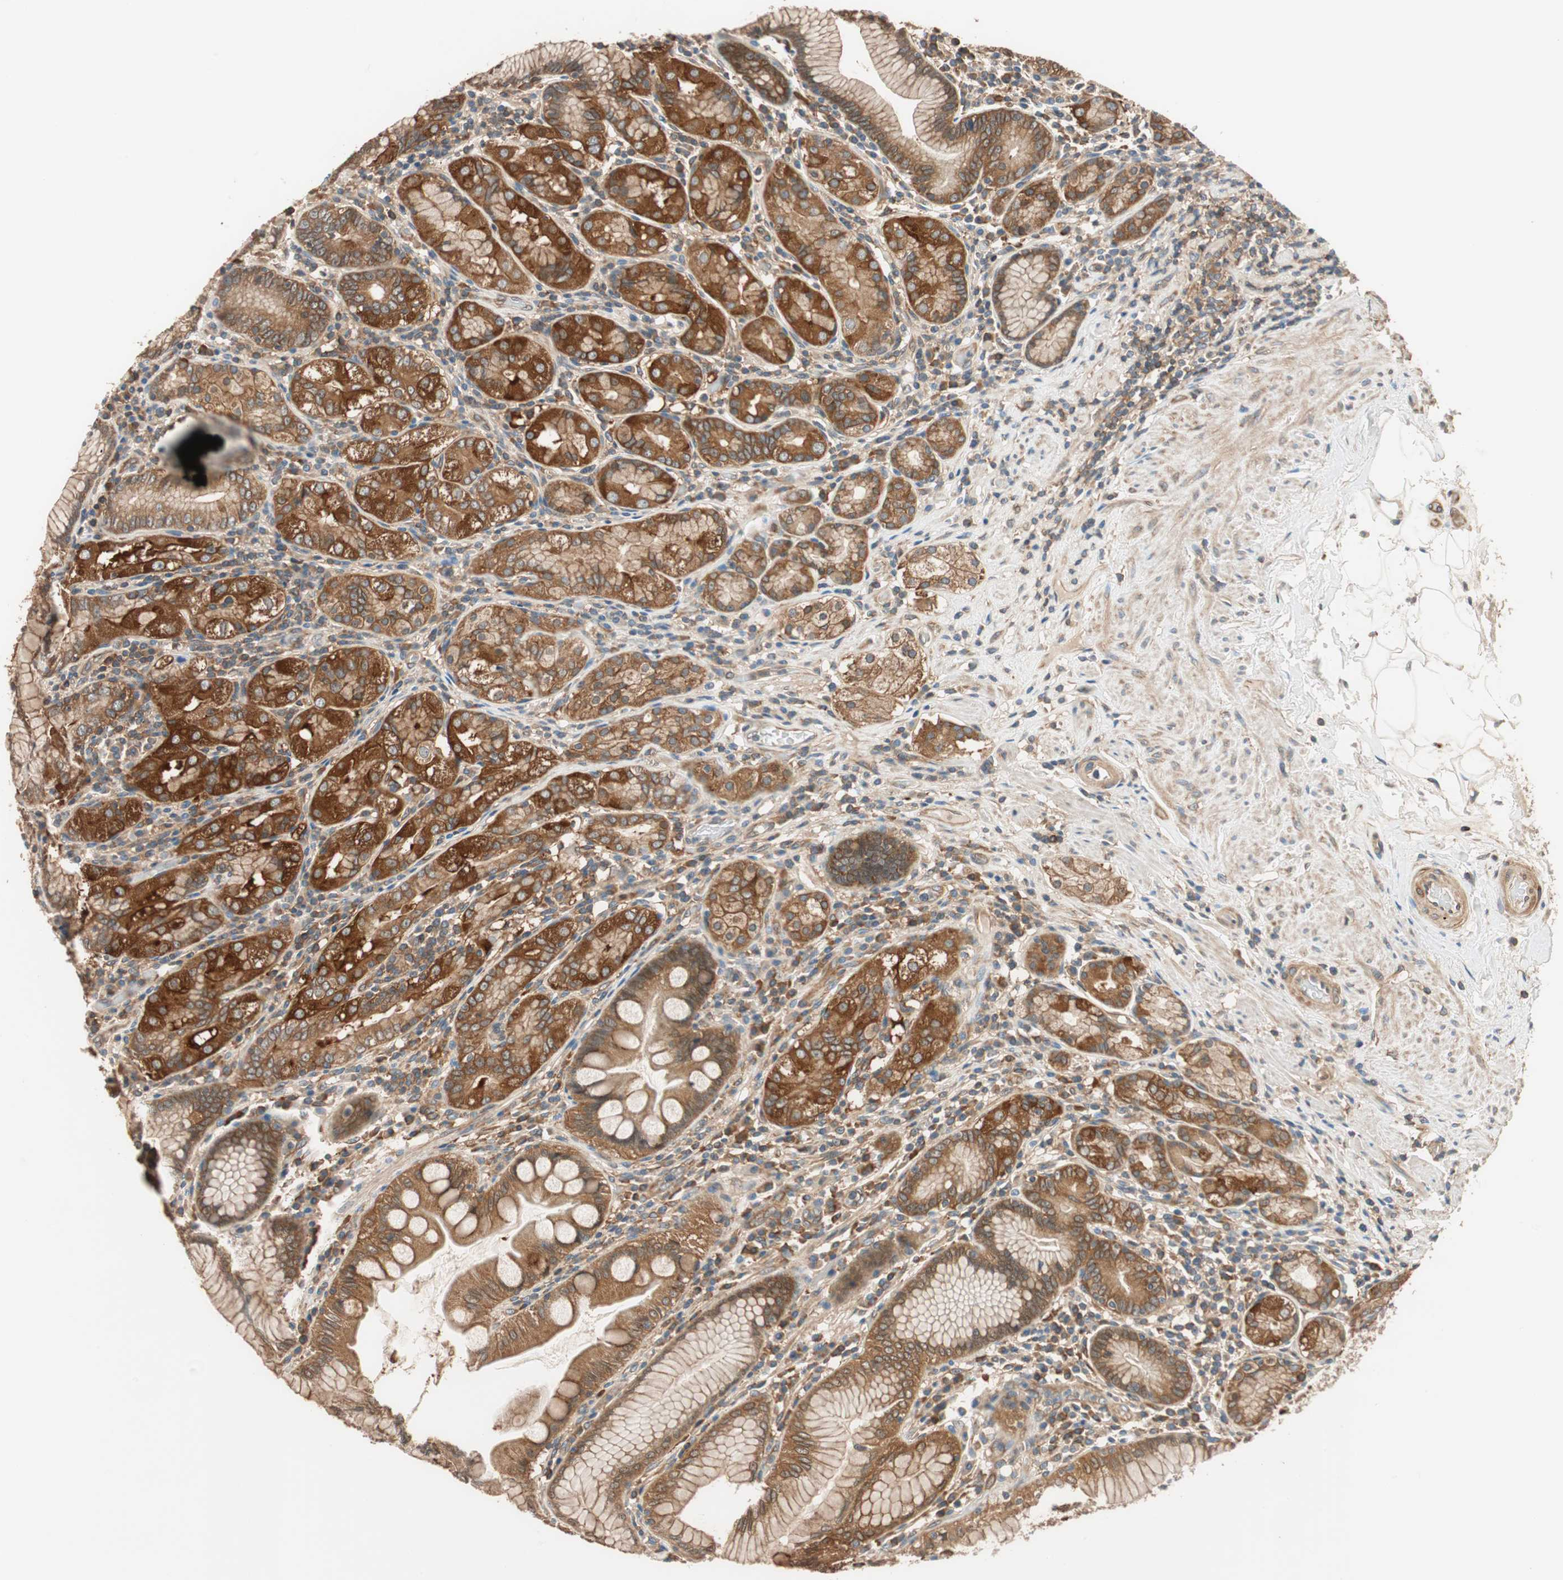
{"staining": {"intensity": "strong", "quantity": ">75%", "location": "cytoplasmic/membranous"}, "tissue": "stomach", "cell_type": "Glandular cells", "image_type": "normal", "snomed": [{"axis": "morphology", "description": "Normal tissue, NOS"}, {"axis": "topography", "description": "Stomach, lower"}], "caption": "Glandular cells show high levels of strong cytoplasmic/membranous positivity in about >75% of cells in unremarkable human stomach. (IHC, brightfield microscopy, high magnification).", "gene": "WASL", "patient": {"sex": "female", "age": 76}}